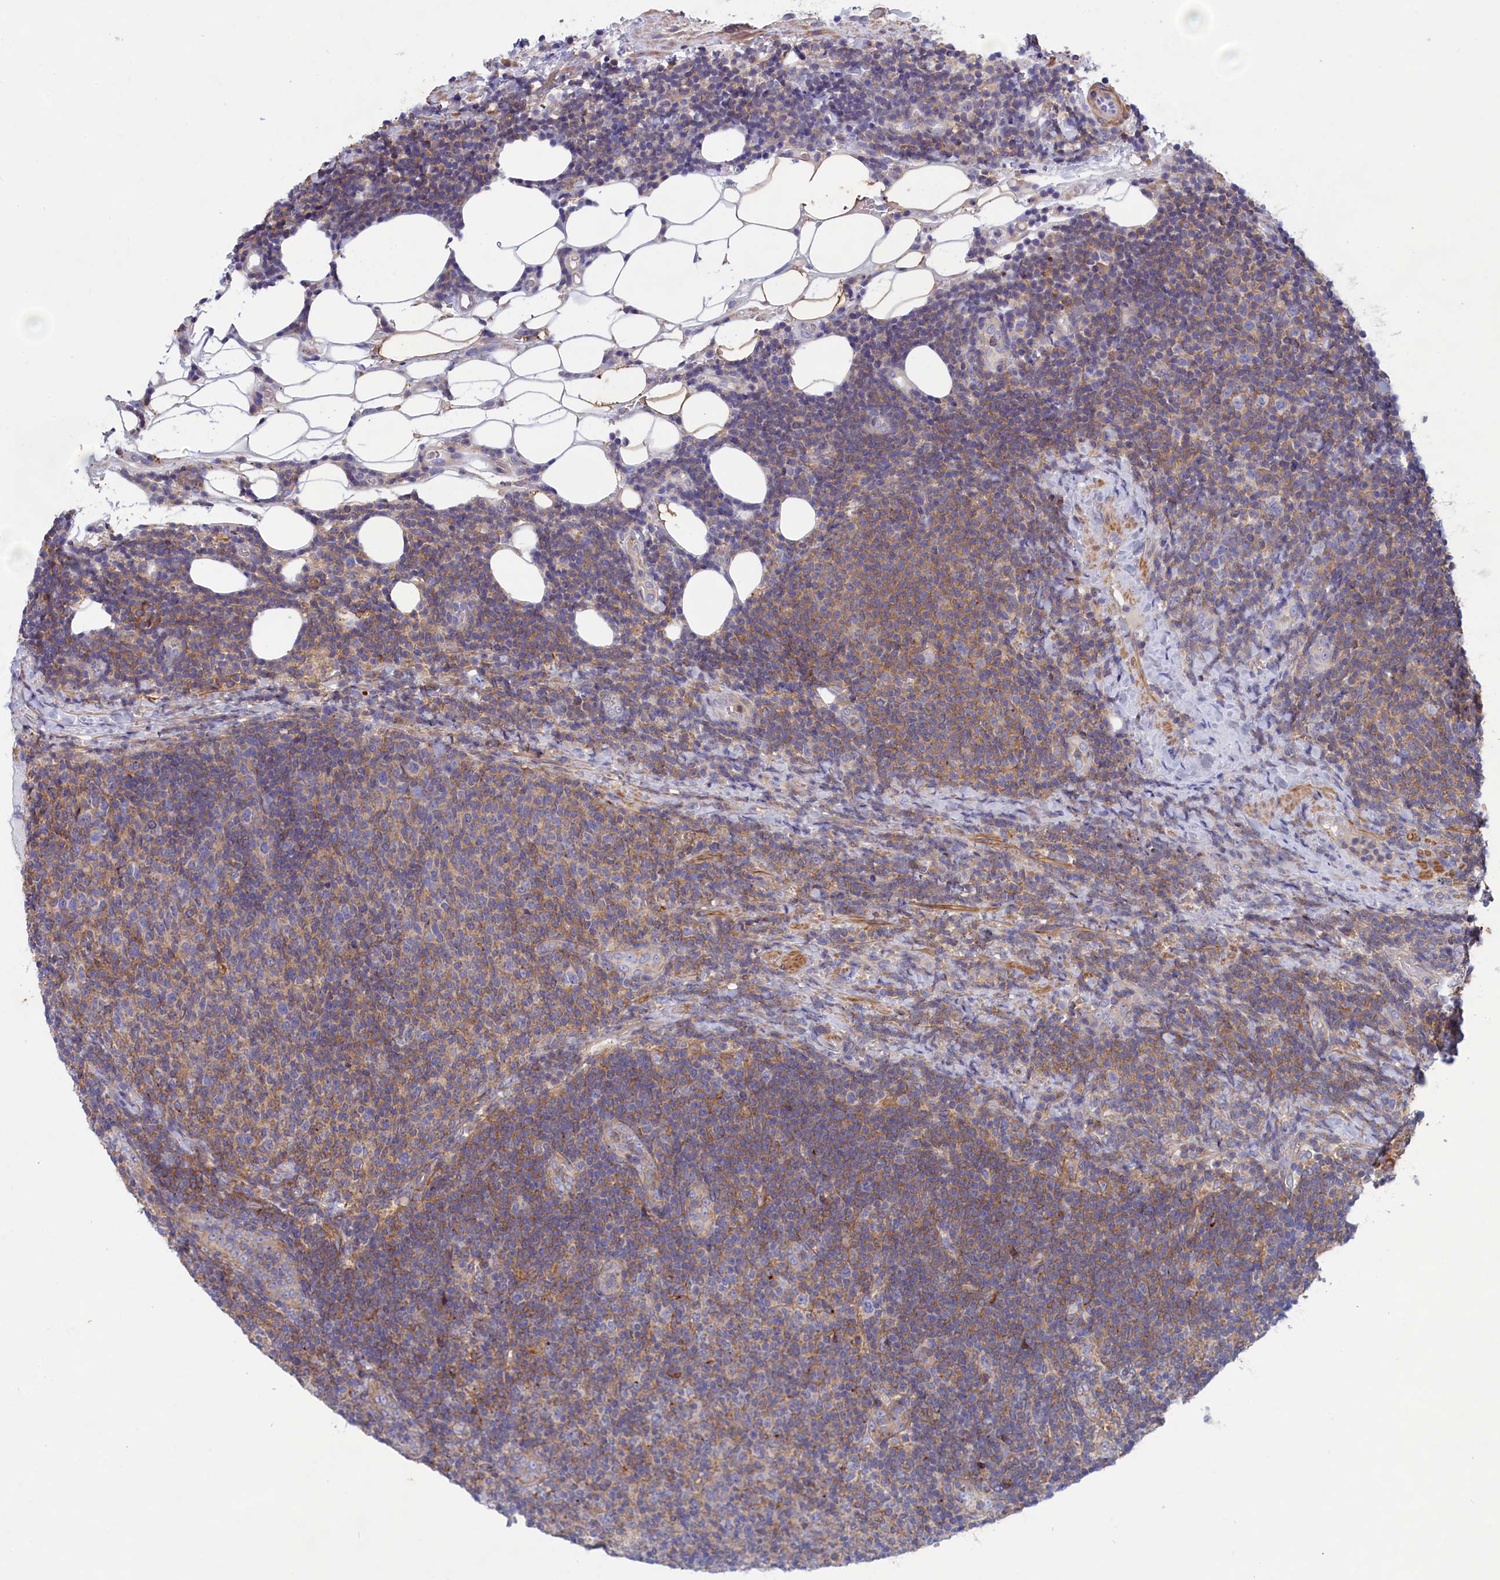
{"staining": {"intensity": "negative", "quantity": "none", "location": "none"}, "tissue": "lymphoma", "cell_type": "Tumor cells", "image_type": "cancer", "snomed": [{"axis": "morphology", "description": "Malignant lymphoma, non-Hodgkin's type, Low grade"}, {"axis": "topography", "description": "Lymph node"}], "caption": "Immunohistochemistry of malignant lymphoma, non-Hodgkin's type (low-grade) shows no expression in tumor cells.", "gene": "SCAMP4", "patient": {"sex": "male", "age": 66}}